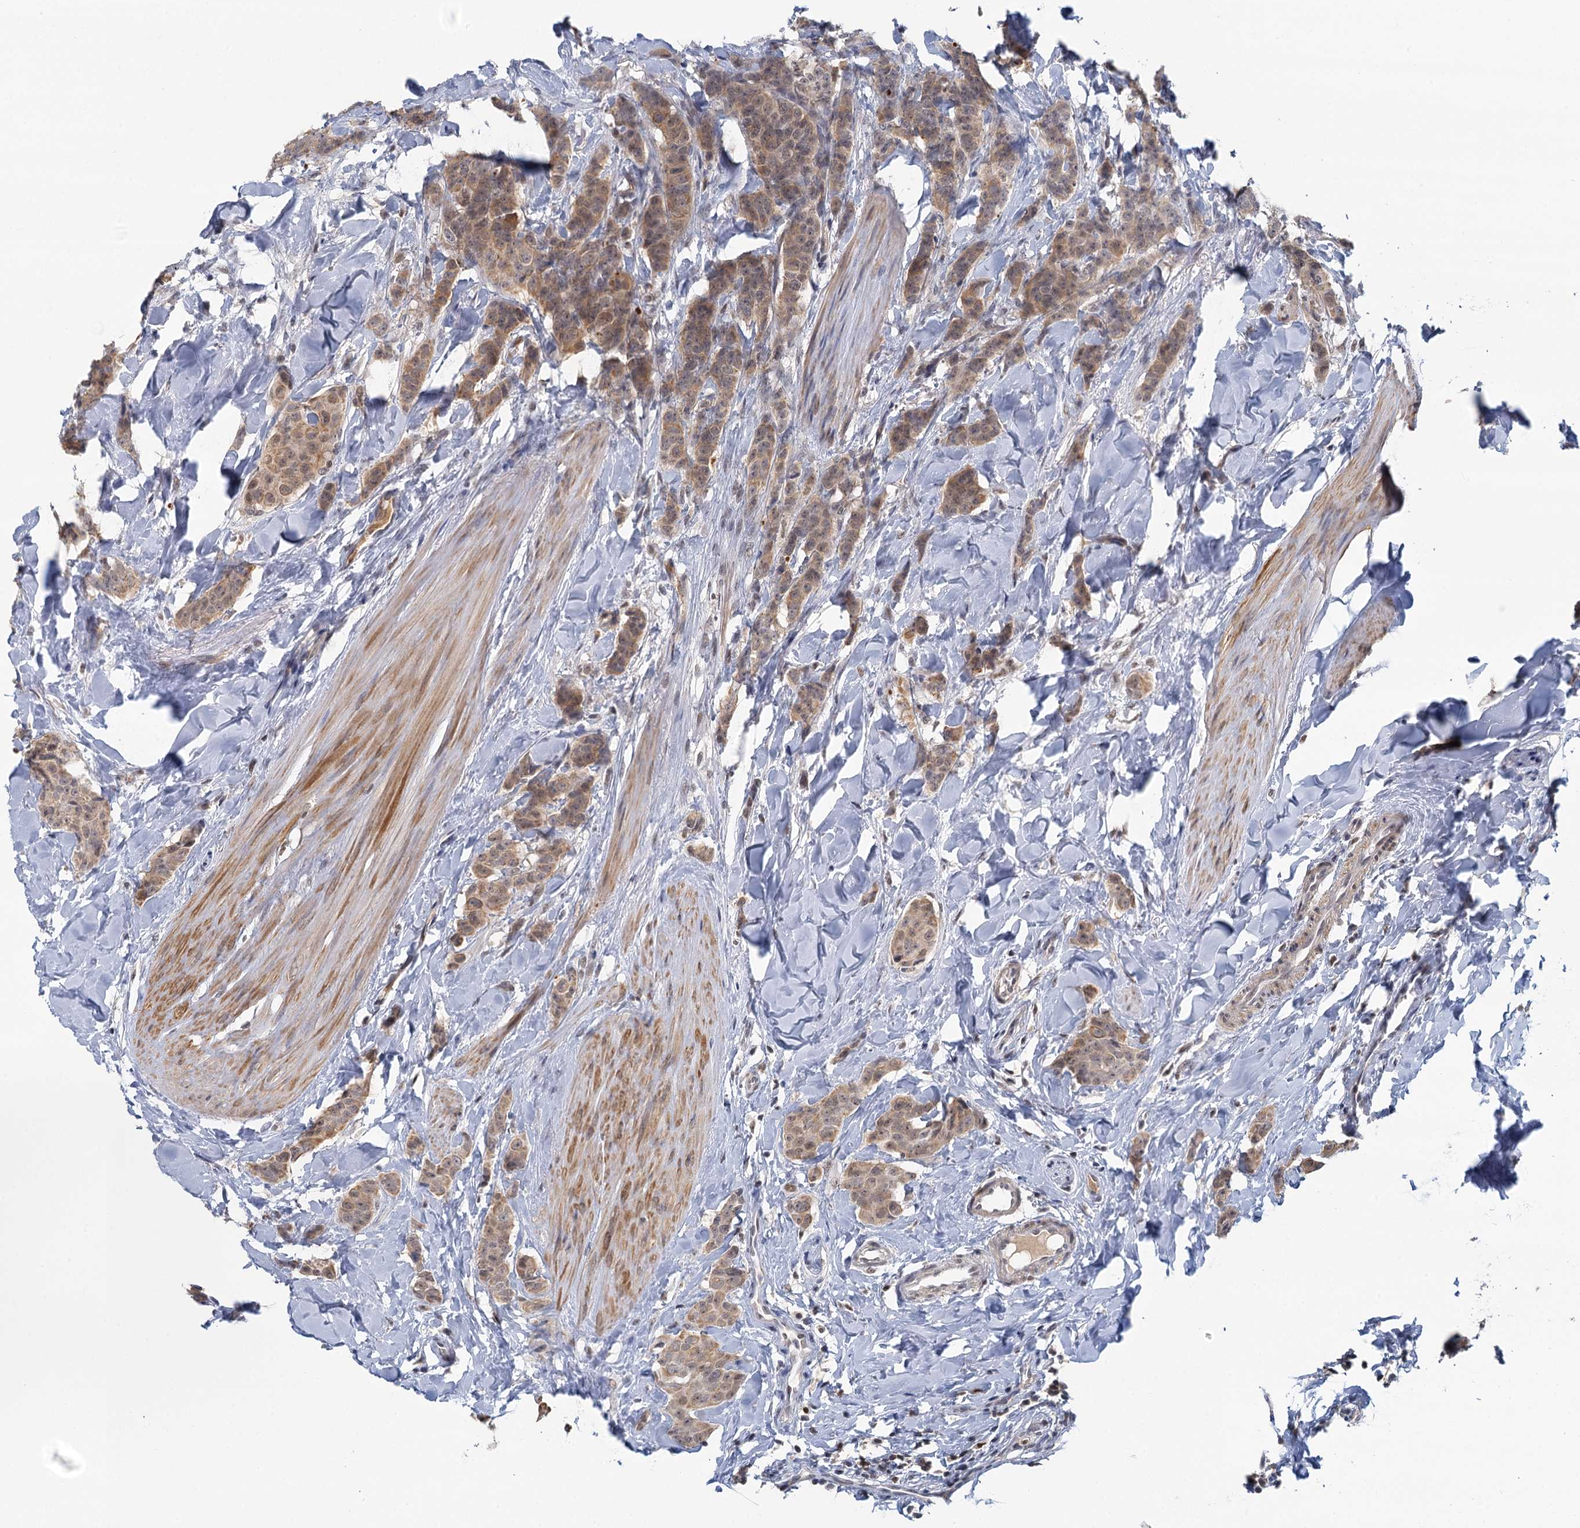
{"staining": {"intensity": "moderate", "quantity": ">75%", "location": "cytoplasmic/membranous"}, "tissue": "breast cancer", "cell_type": "Tumor cells", "image_type": "cancer", "snomed": [{"axis": "morphology", "description": "Duct carcinoma"}, {"axis": "topography", "description": "Breast"}], "caption": "An immunohistochemistry (IHC) image of tumor tissue is shown. Protein staining in brown shows moderate cytoplasmic/membranous positivity in breast cancer within tumor cells. The staining was performed using DAB (3,3'-diaminobenzidine), with brown indicating positive protein expression. Nuclei are stained blue with hematoxylin.", "gene": "GPATCH11", "patient": {"sex": "female", "age": 40}}